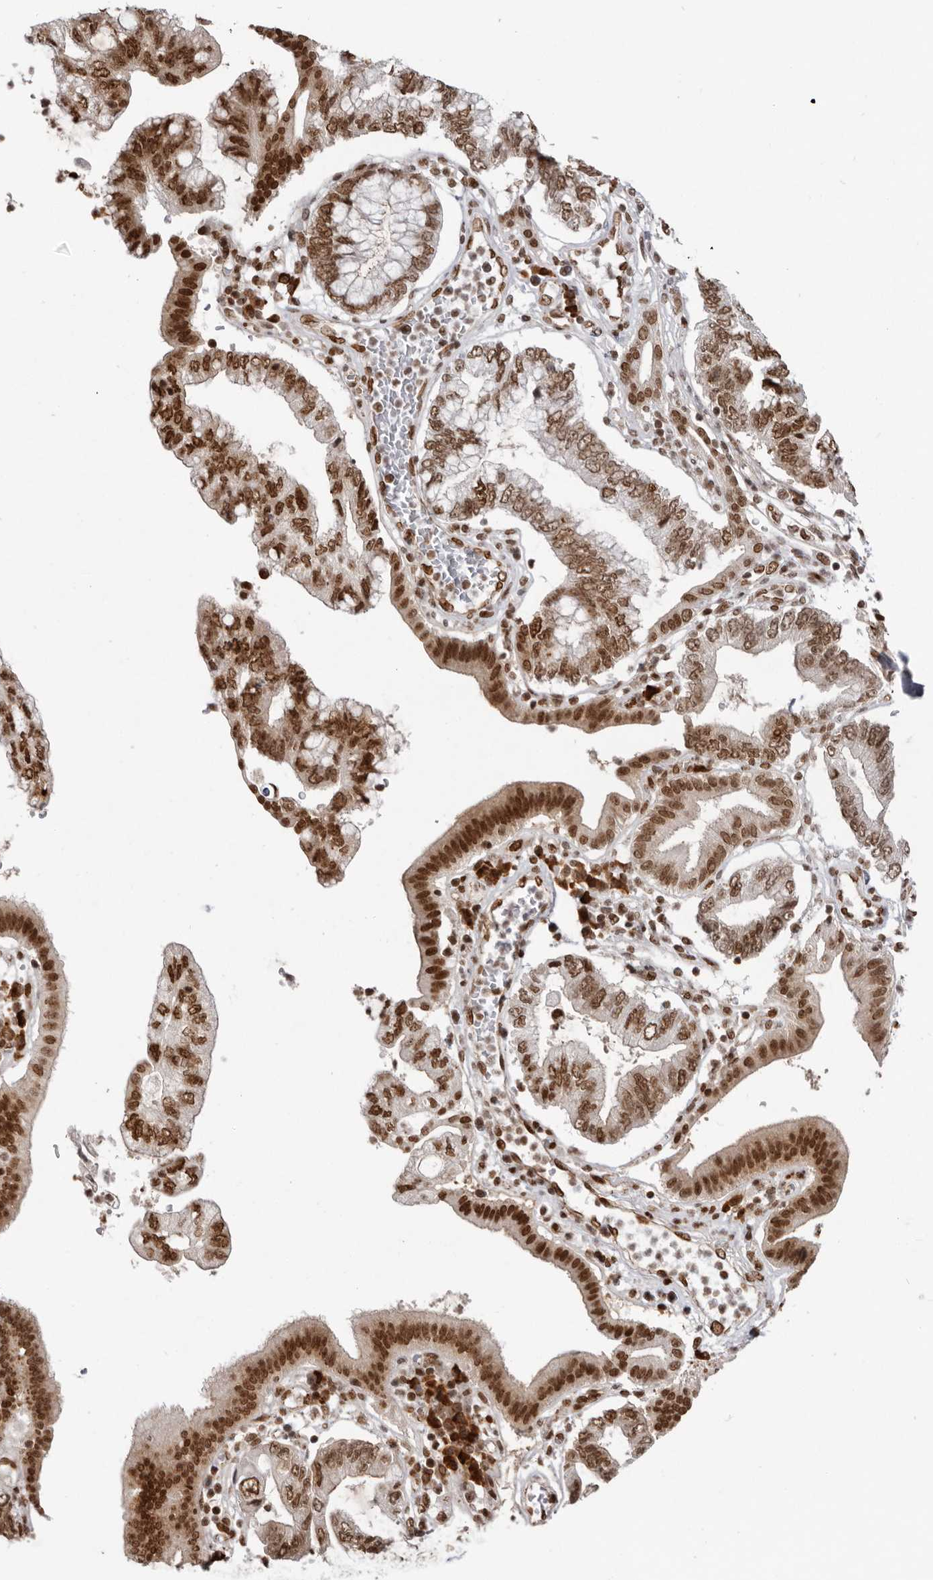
{"staining": {"intensity": "strong", "quantity": ">75%", "location": "nuclear"}, "tissue": "pancreatic cancer", "cell_type": "Tumor cells", "image_type": "cancer", "snomed": [{"axis": "morphology", "description": "Adenocarcinoma, NOS"}, {"axis": "topography", "description": "Pancreas"}], "caption": "IHC photomicrograph of neoplastic tissue: human adenocarcinoma (pancreatic) stained using immunohistochemistry (IHC) demonstrates high levels of strong protein expression localized specifically in the nuclear of tumor cells, appearing as a nuclear brown color.", "gene": "CHTOP", "patient": {"sex": "female", "age": 73}}